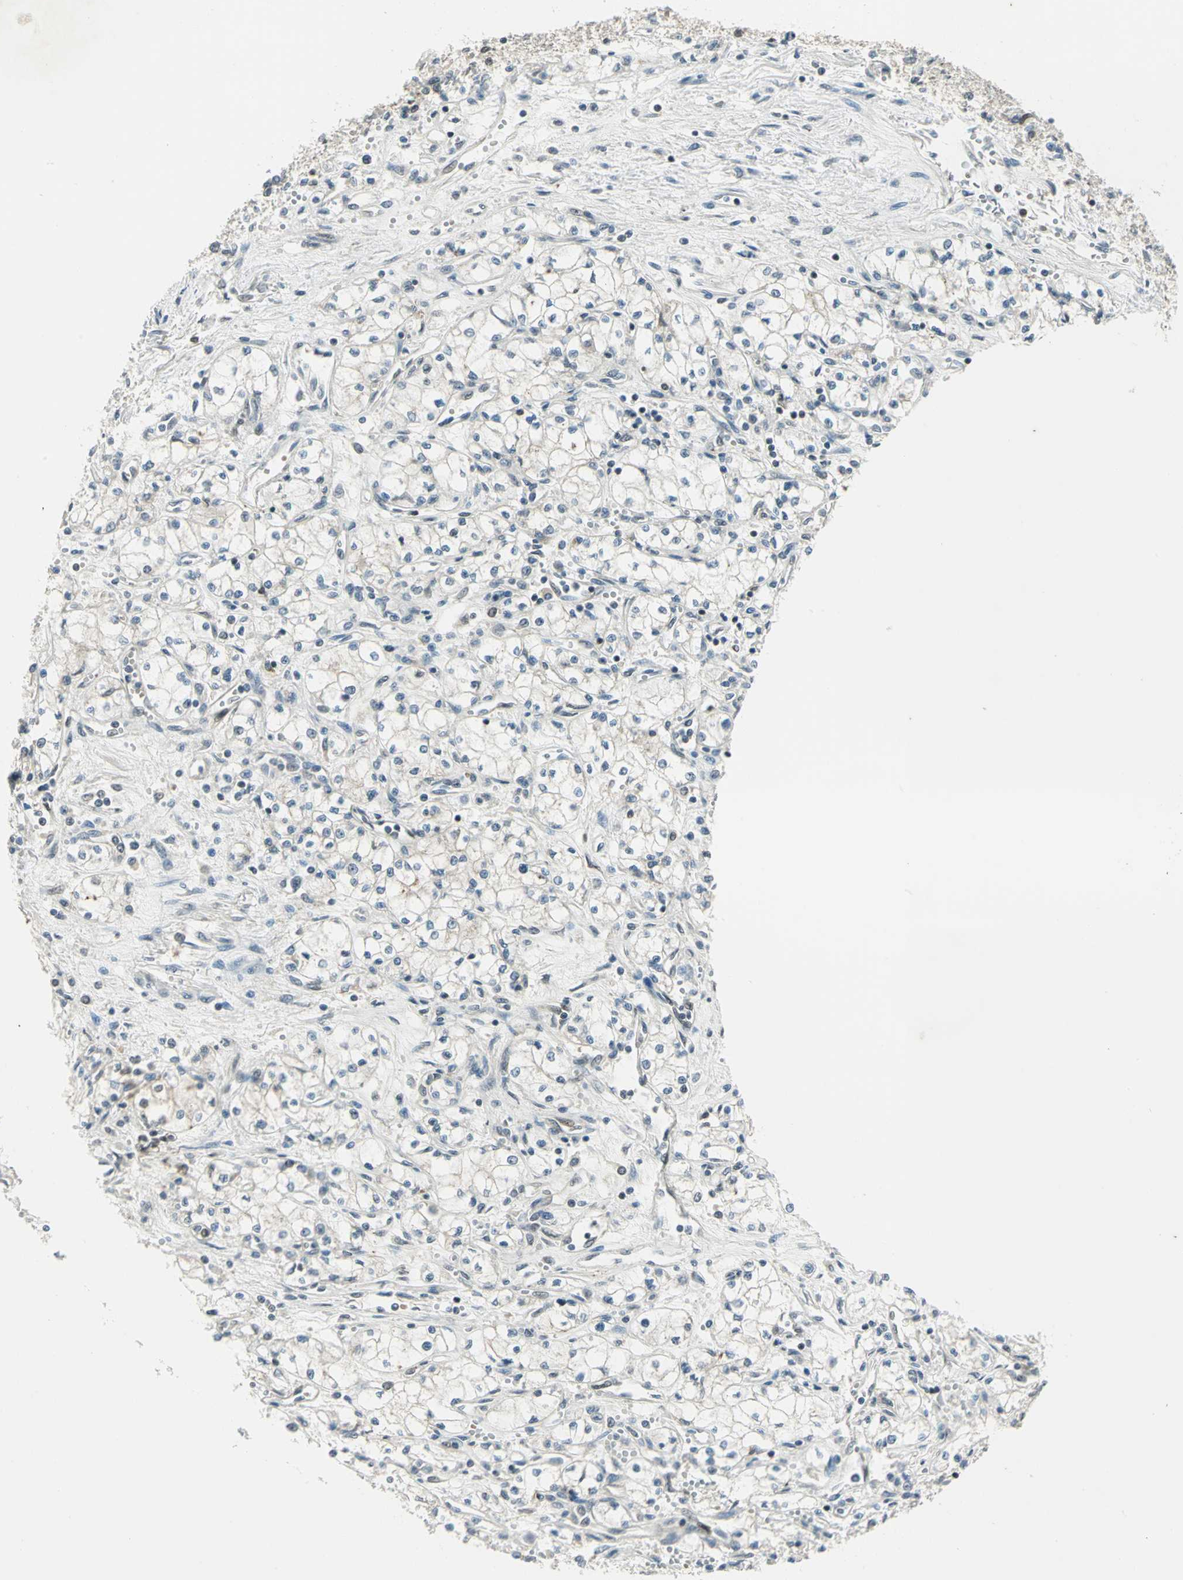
{"staining": {"intensity": "negative", "quantity": "none", "location": "none"}, "tissue": "renal cancer", "cell_type": "Tumor cells", "image_type": "cancer", "snomed": [{"axis": "morphology", "description": "Normal tissue, NOS"}, {"axis": "morphology", "description": "Adenocarcinoma, NOS"}, {"axis": "topography", "description": "Kidney"}], "caption": "DAB immunohistochemical staining of human renal cancer demonstrates no significant positivity in tumor cells.", "gene": "RAD17", "patient": {"sex": "male", "age": 59}}